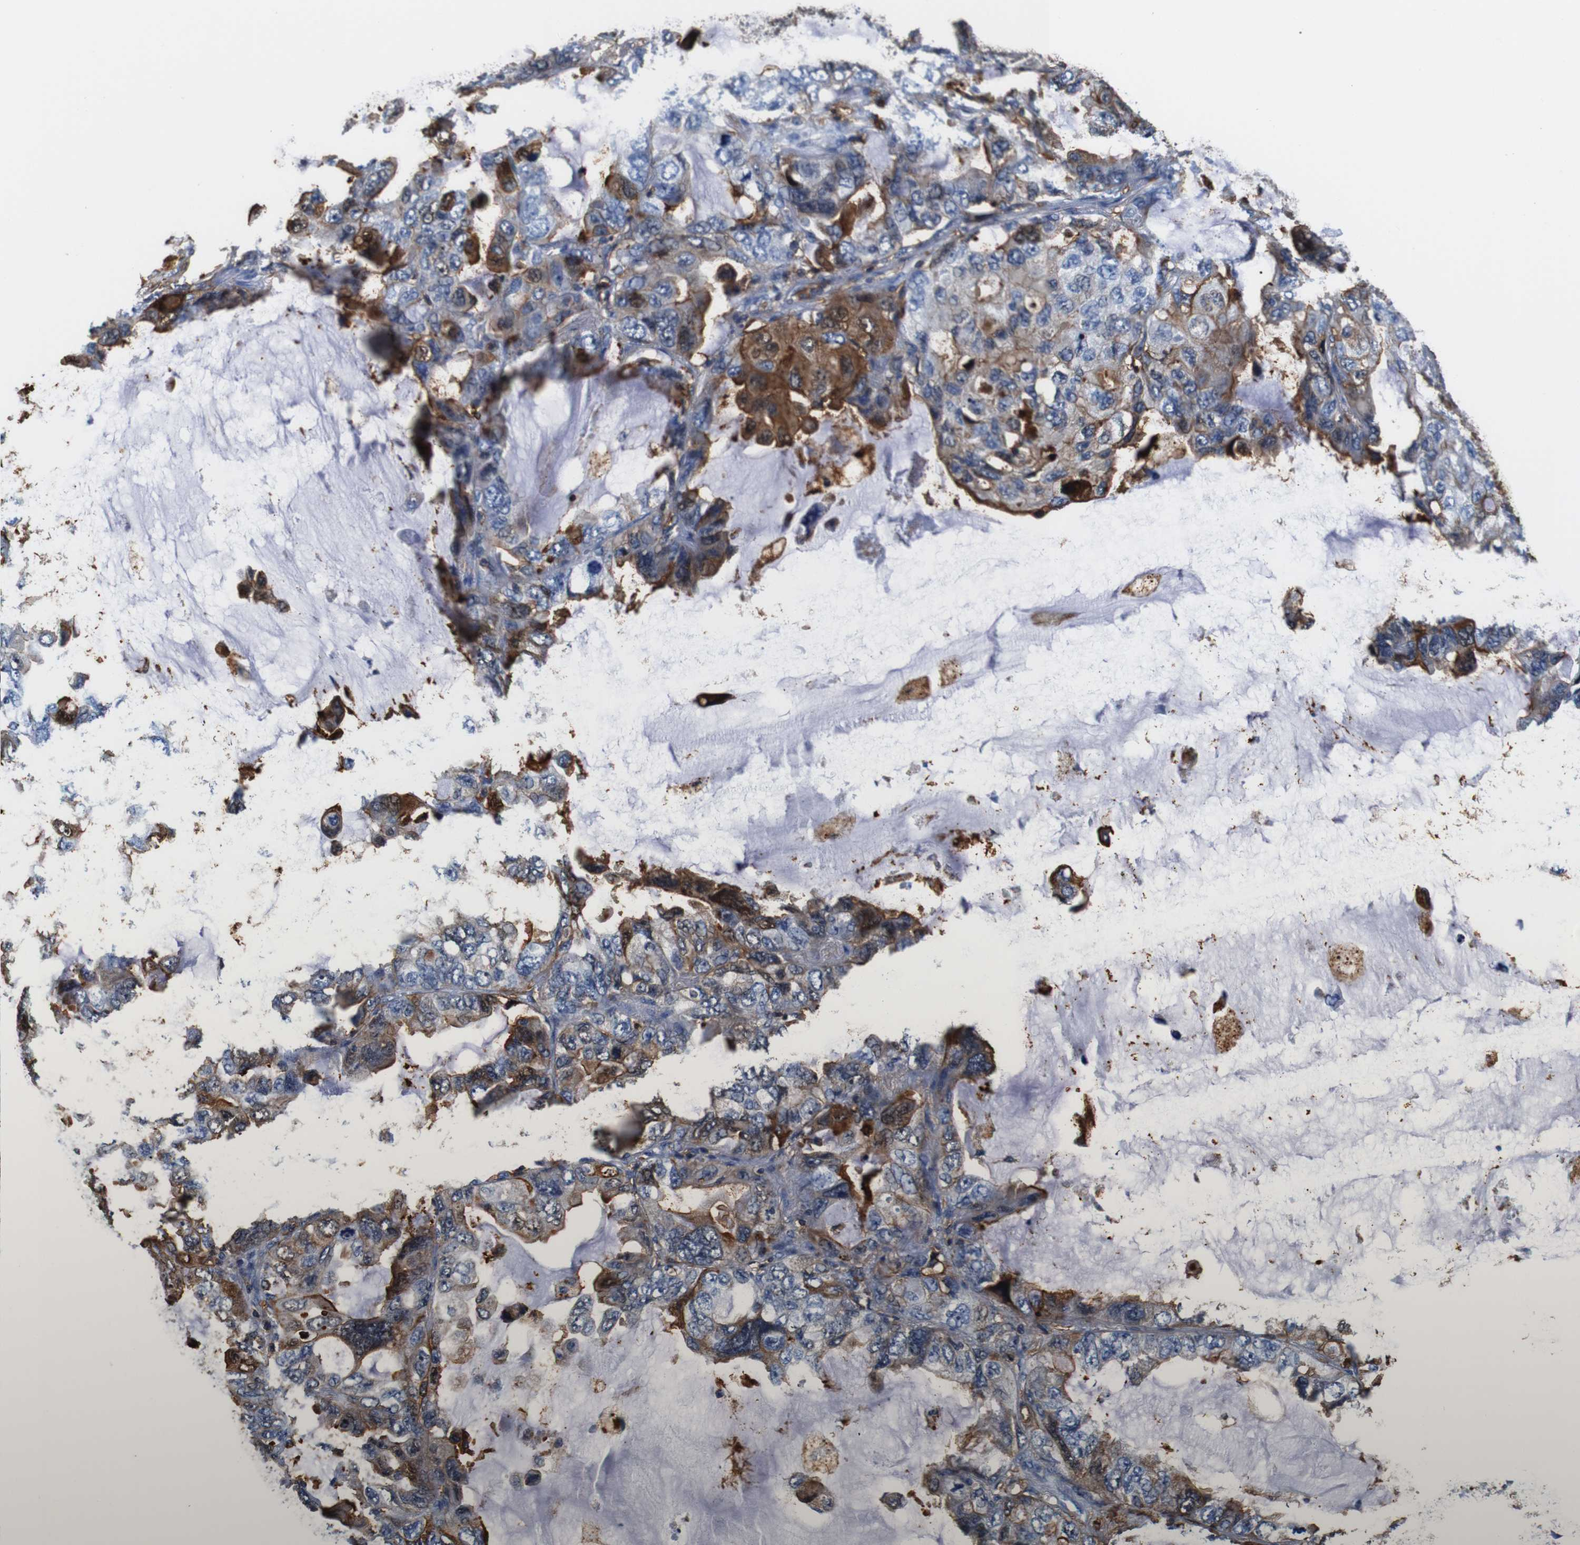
{"staining": {"intensity": "weak", "quantity": "25%-75%", "location": "cytoplasmic/membranous"}, "tissue": "lung cancer", "cell_type": "Tumor cells", "image_type": "cancer", "snomed": [{"axis": "morphology", "description": "Squamous cell carcinoma, NOS"}, {"axis": "topography", "description": "Lung"}], "caption": "Human lung cancer stained for a protein (brown) reveals weak cytoplasmic/membranous positive expression in approximately 25%-75% of tumor cells.", "gene": "ANXA1", "patient": {"sex": "female", "age": 73}}